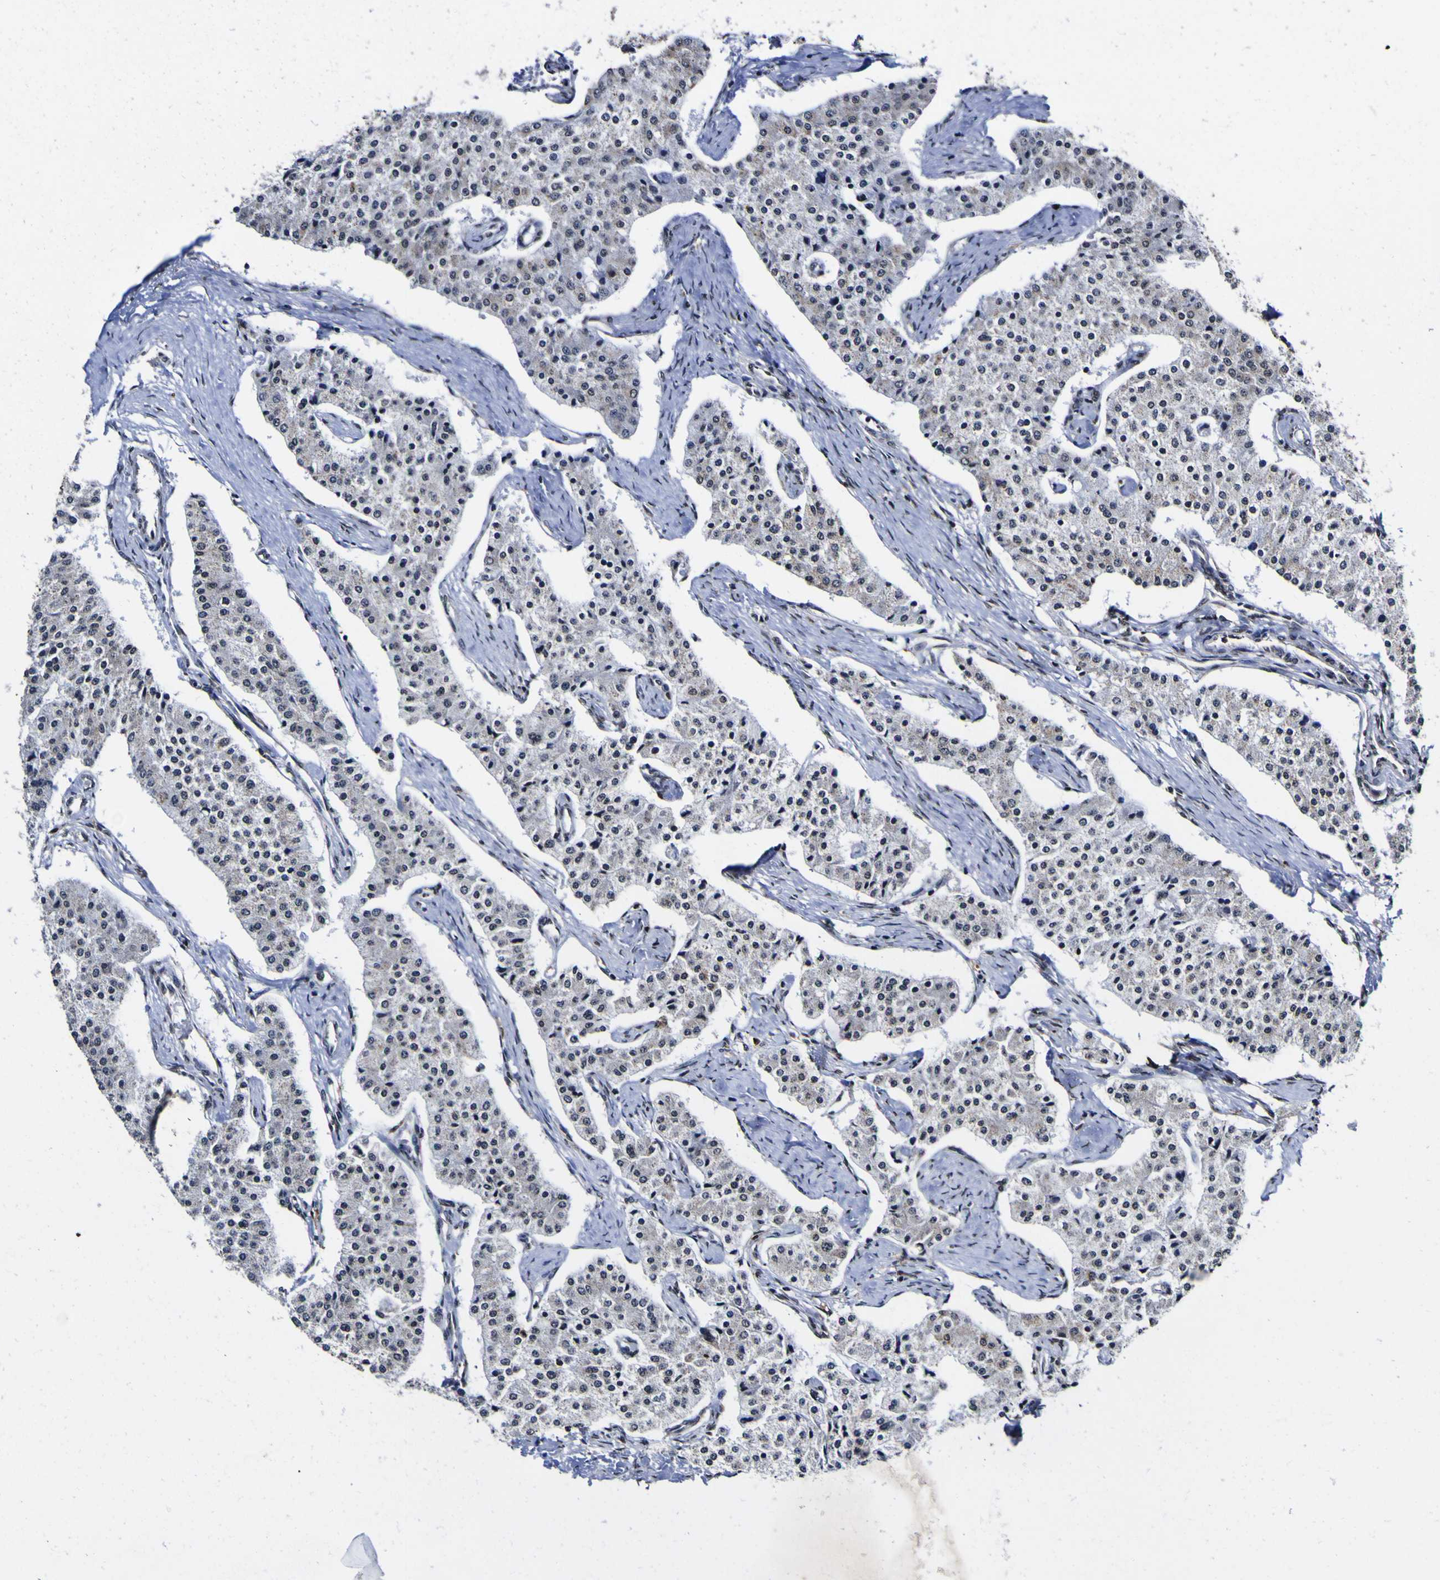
{"staining": {"intensity": "moderate", "quantity": "<25%", "location": "nuclear"}, "tissue": "carcinoid", "cell_type": "Tumor cells", "image_type": "cancer", "snomed": [{"axis": "morphology", "description": "Carcinoid, malignant, NOS"}, {"axis": "topography", "description": "Colon"}], "caption": "Tumor cells display low levels of moderate nuclear positivity in approximately <25% of cells in carcinoid.", "gene": "PIAS1", "patient": {"sex": "female", "age": 52}}